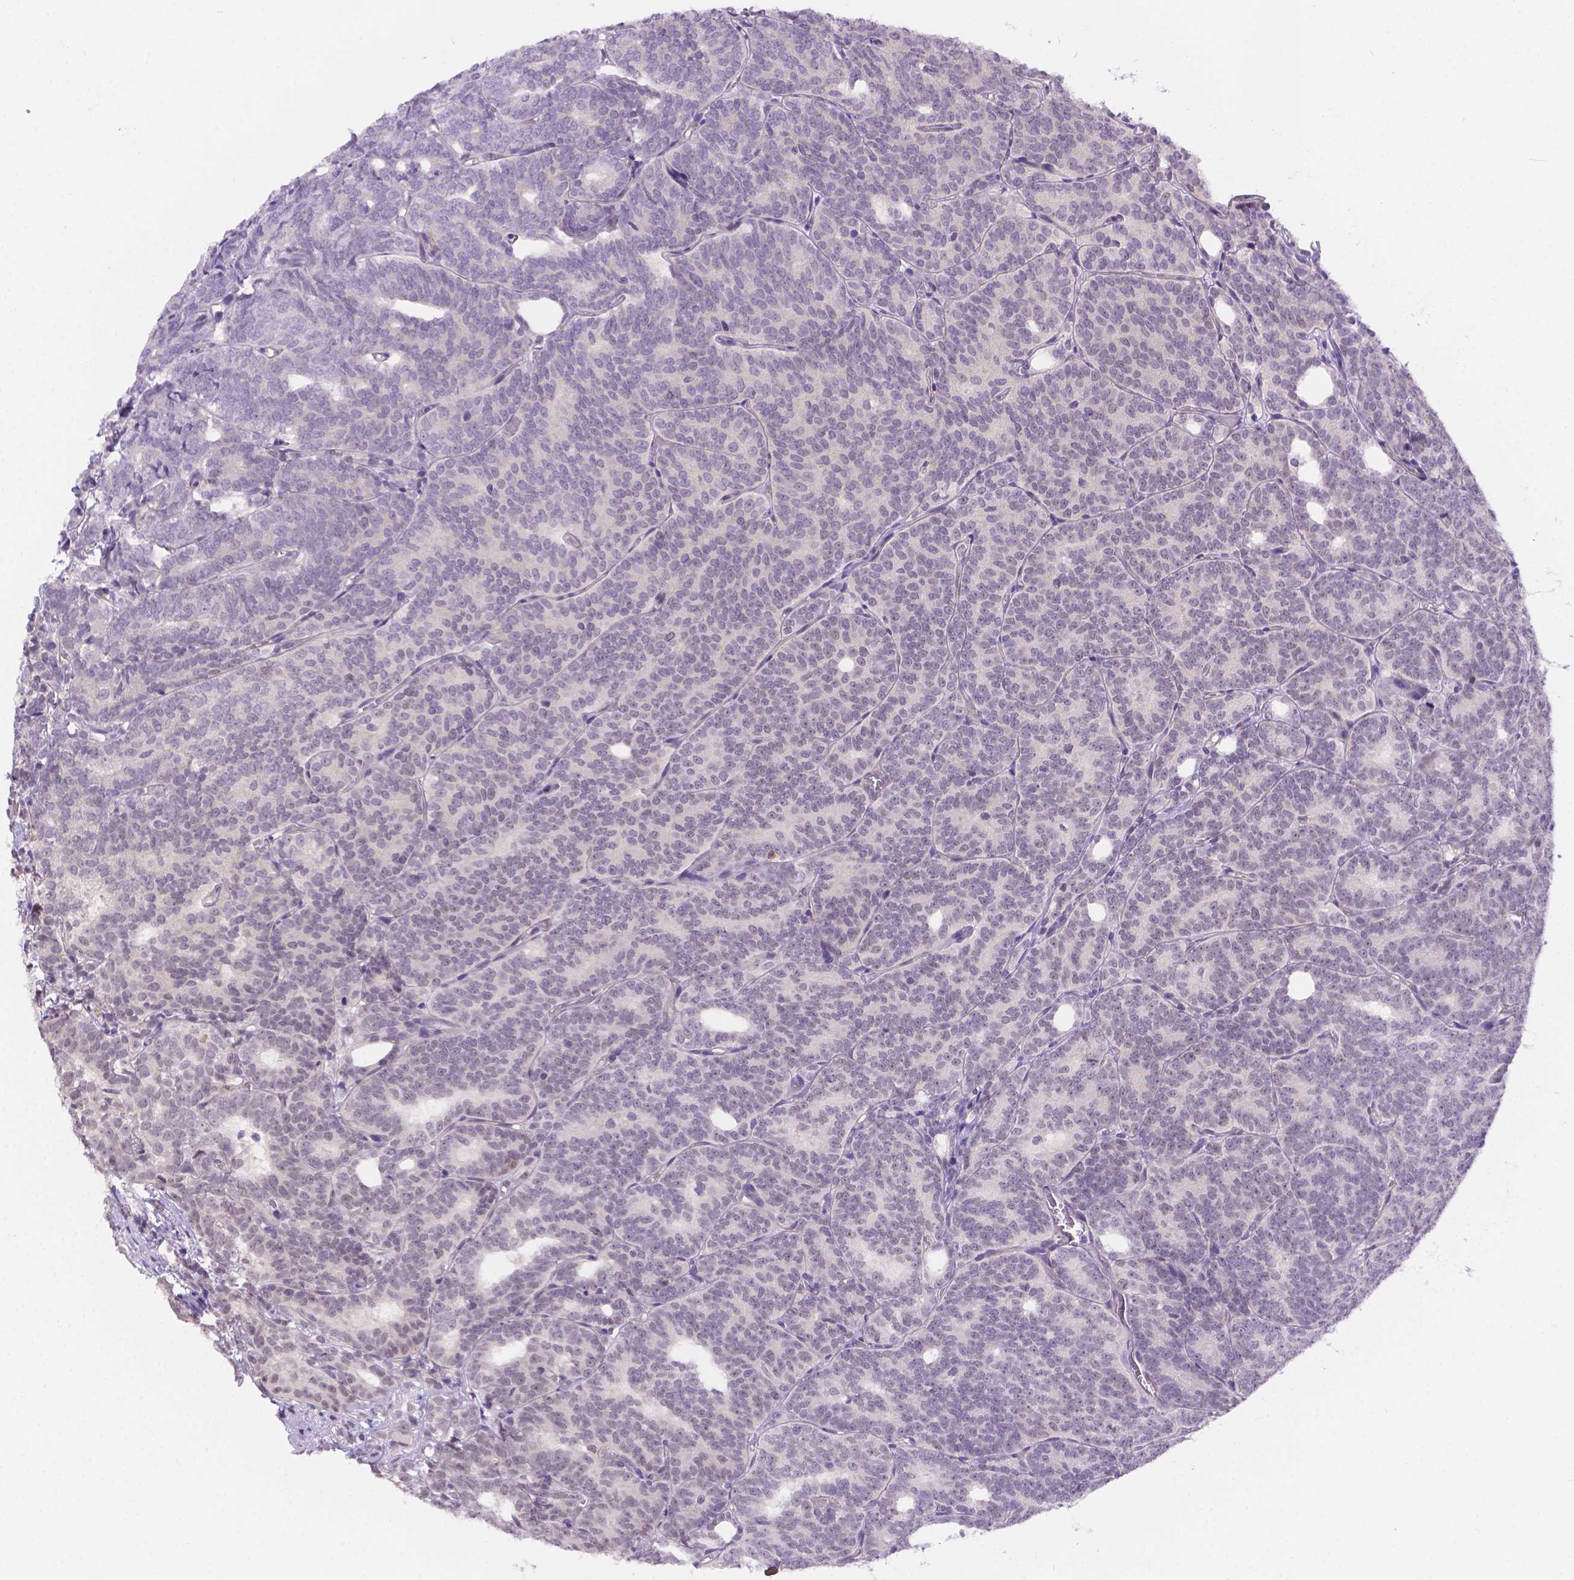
{"staining": {"intensity": "negative", "quantity": "none", "location": "none"}, "tissue": "prostate cancer", "cell_type": "Tumor cells", "image_type": "cancer", "snomed": [{"axis": "morphology", "description": "Adenocarcinoma, High grade"}, {"axis": "topography", "description": "Prostate"}], "caption": "This histopathology image is of prostate adenocarcinoma (high-grade) stained with immunohistochemistry to label a protein in brown with the nuclei are counter-stained blue. There is no expression in tumor cells.", "gene": "NXPE2", "patient": {"sex": "male", "age": 53}}